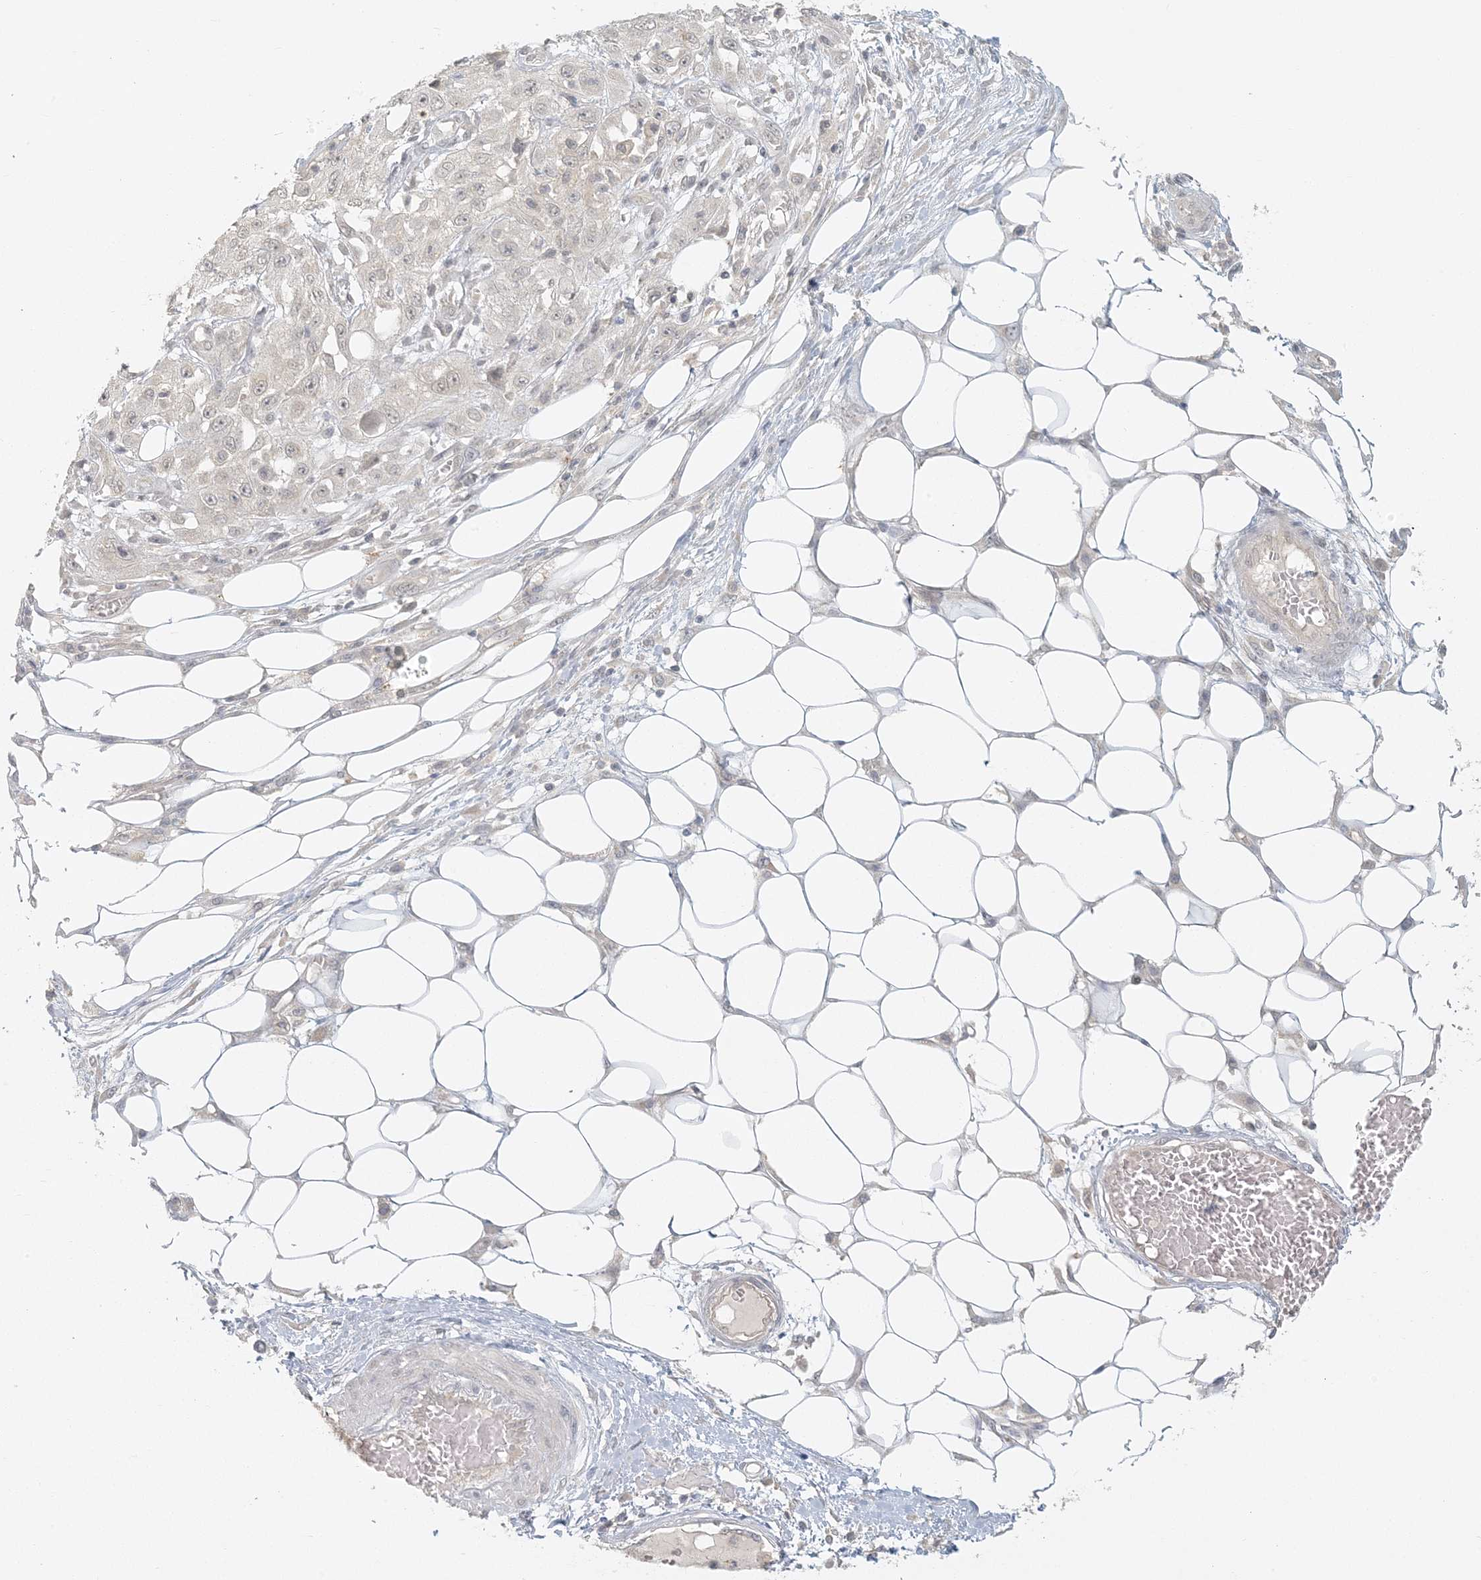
{"staining": {"intensity": "negative", "quantity": "none", "location": "none"}, "tissue": "skin cancer", "cell_type": "Tumor cells", "image_type": "cancer", "snomed": [{"axis": "morphology", "description": "Squamous cell carcinoma, NOS"}, {"axis": "morphology", "description": "Squamous cell carcinoma, metastatic, NOS"}, {"axis": "topography", "description": "Skin"}, {"axis": "topography", "description": "Lymph node"}], "caption": "Micrograph shows no significant protein expression in tumor cells of skin cancer. (Stains: DAB immunohistochemistry (IHC) with hematoxylin counter stain, Microscopy: brightfield microscopy at high magnification).", "gene": "LIPT1", "patient": {"sex": "male", "age": 75}}